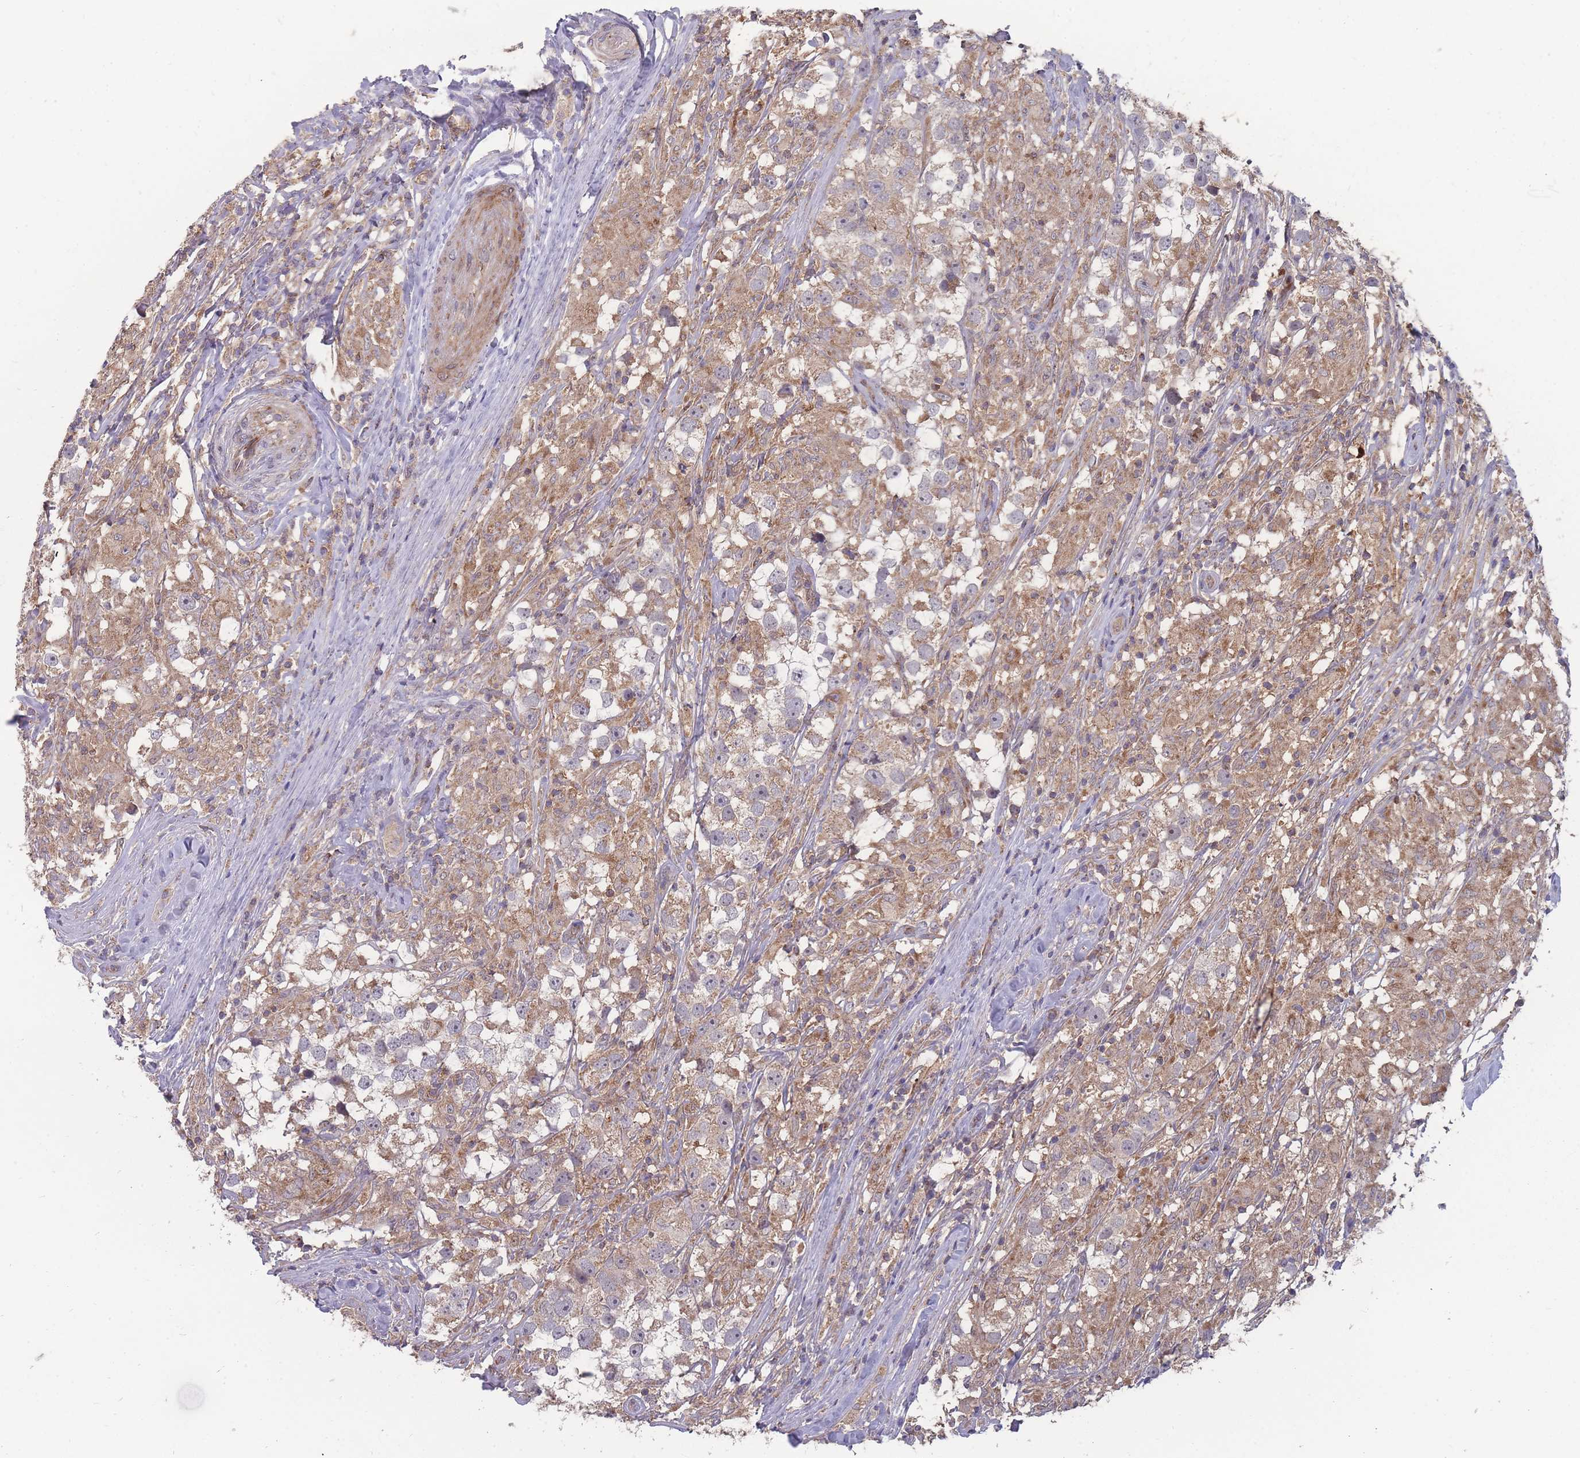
{"staining": {"intensity": "weak", "quantity": "25%-75%", "location": "cytoplasmic/membranous"}, "tissue": "testis cancer", "cell_type": "Tumor cells", "image_type": "cancer", "snomed": [{"axis": "morphology", "description": "Seminoma, NOS"}, {"axis": "topography", "description": "Testis"}], "caption": "Seminoma (testis) stained with immunohistochemistry exhibits weak cytoplasmic/membranous staining in approximately 25%-75% of tumor cells. The staining was performed using DAB to visualize the protein expression in brown, while the nuclei were stained in blue with hematoxylin (Magnification: 20x).", "gene": "SLC35B4", "patient": {"sex": "male", "age": 46}}